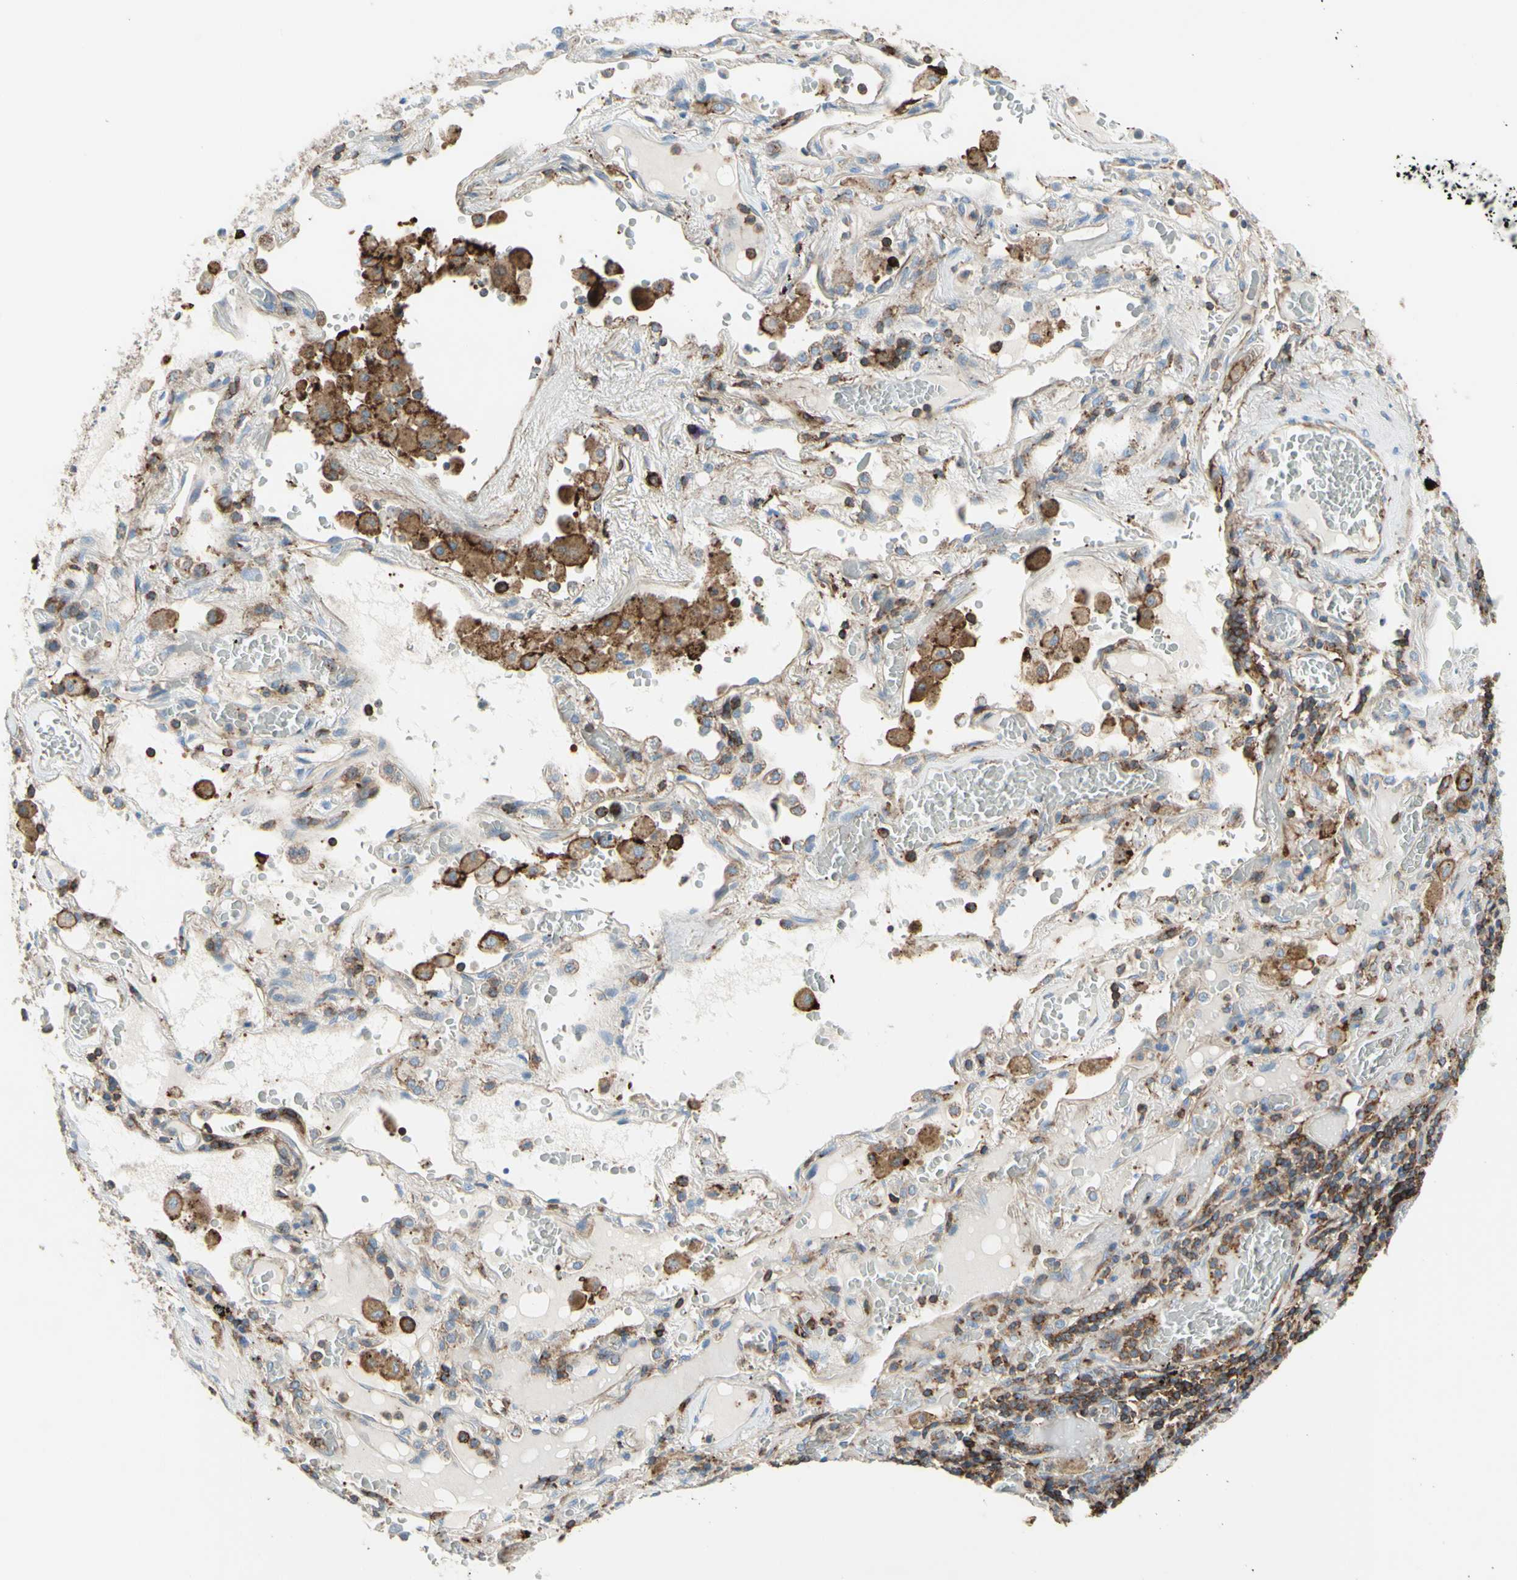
{"staining": {"intensity": "negative", "quantity": "none", "location": "none"}, "tissue": "lung cancer", "cell_type": "Tumor cells", "image_type": "cancer", "snomed": [{"axis": "morphology", "description": "Squamous cell carcinoma, NOS"}, {"axis": "topography", "description": "Lung"}], "caption": "This micrograph is of lung squamous cell carcinoma stained with IHC to label a protein in brown with the nuclei are counter-stained blue. There is no expression in tumor cells. The staining is performed using DAB (3,3'-diaminobenzidine) brown chromogen with nuclei counter-stained in using hematoxylin.", "gene": "SEMA4C", "patient": {"sex": "male", "age": 57}}